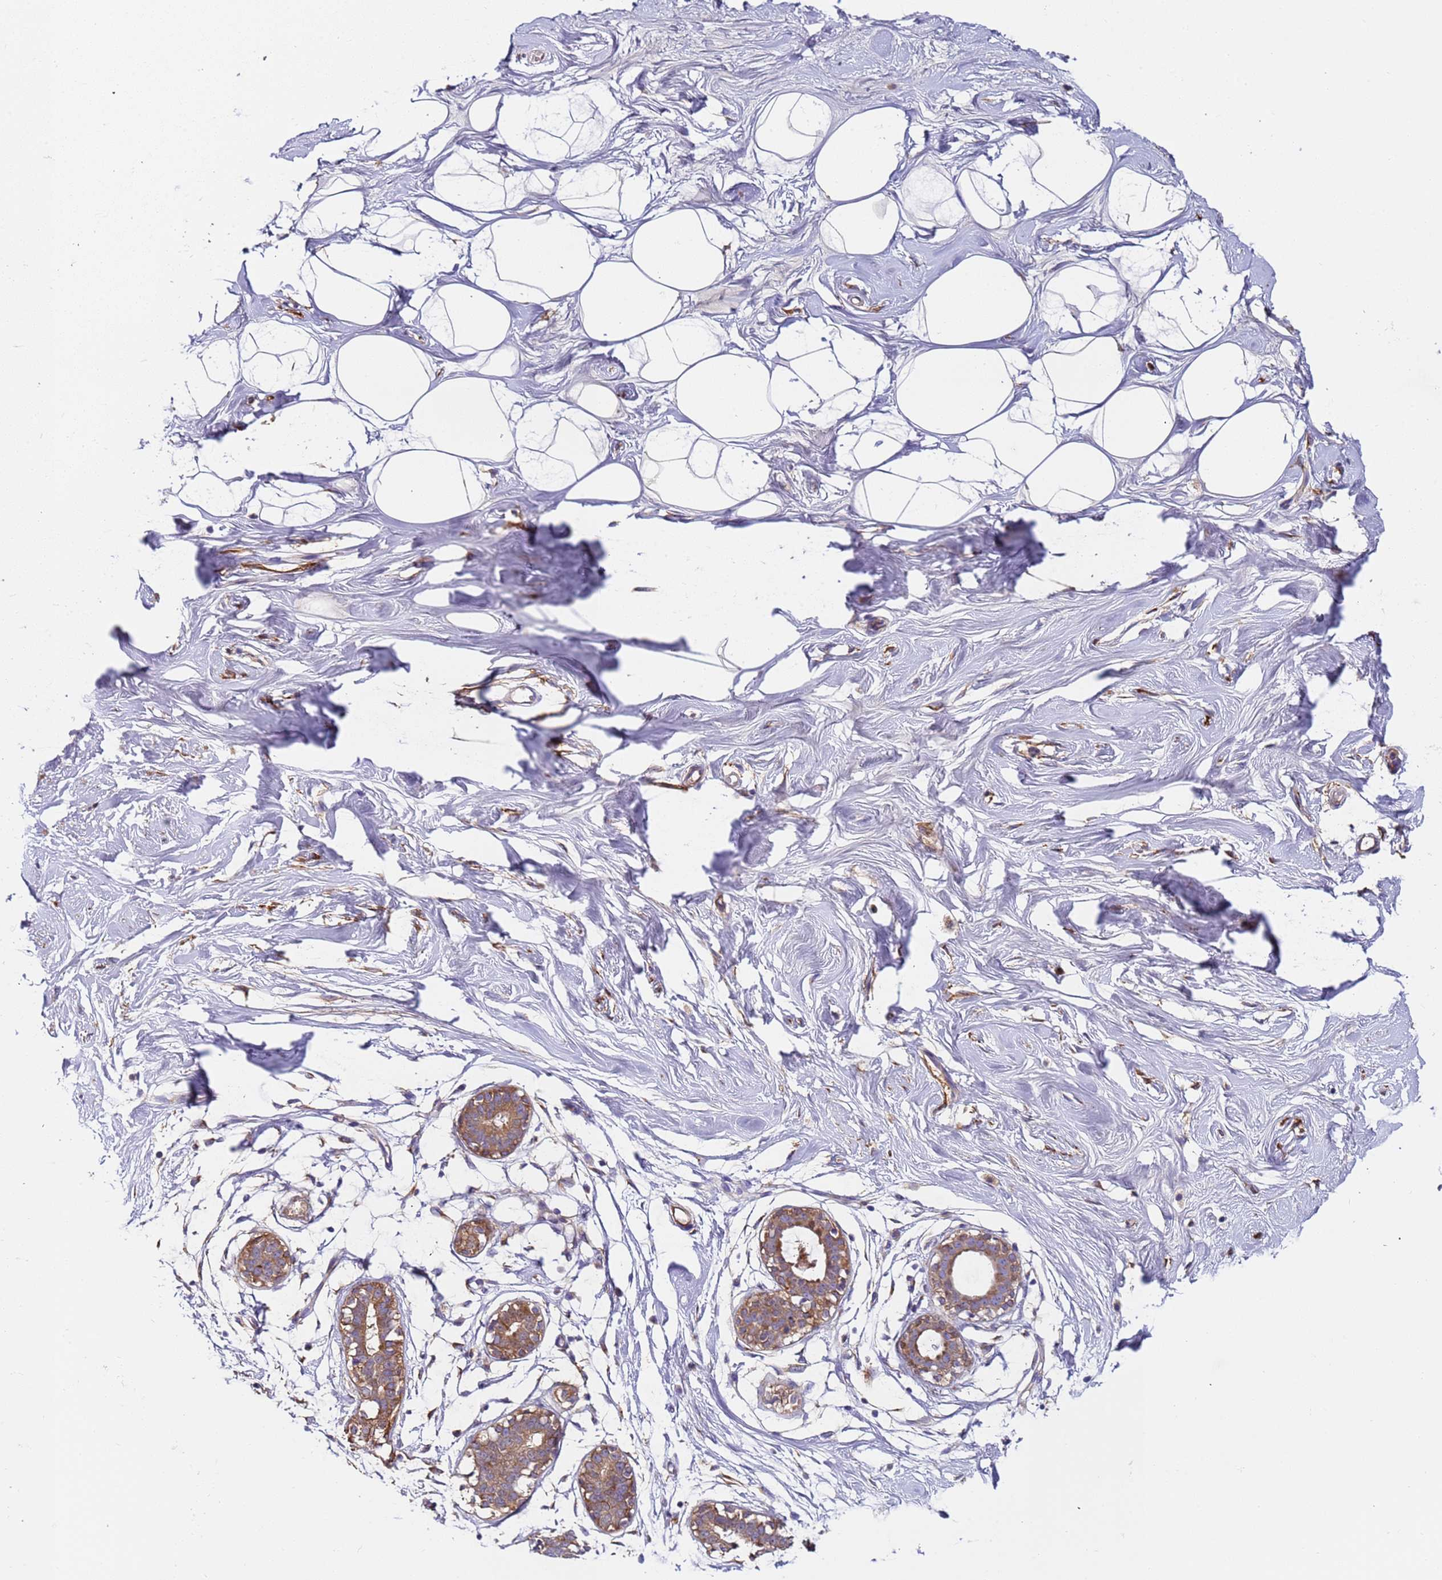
{"staining": {"intensity": "negative", "quantity": "none", "location": "none"}, "tissue": "breast", "cell_type": "Adipocytes", "image_type": "normal", "snomed": [{"axis": "morphology", "description": "Normal tissue, NOS"}, {"axis": "morphology", "description": "Adenoma, NOS"}, {"axis": "topography", "description": "Breast"}], "caption": "This is an immunohistochemistry (IHC) micrograph of unremarkable breast. There is no positivity in adipocytes.", "gene": "PAQR7", "patient": {"sex": "female", "age": 23}}